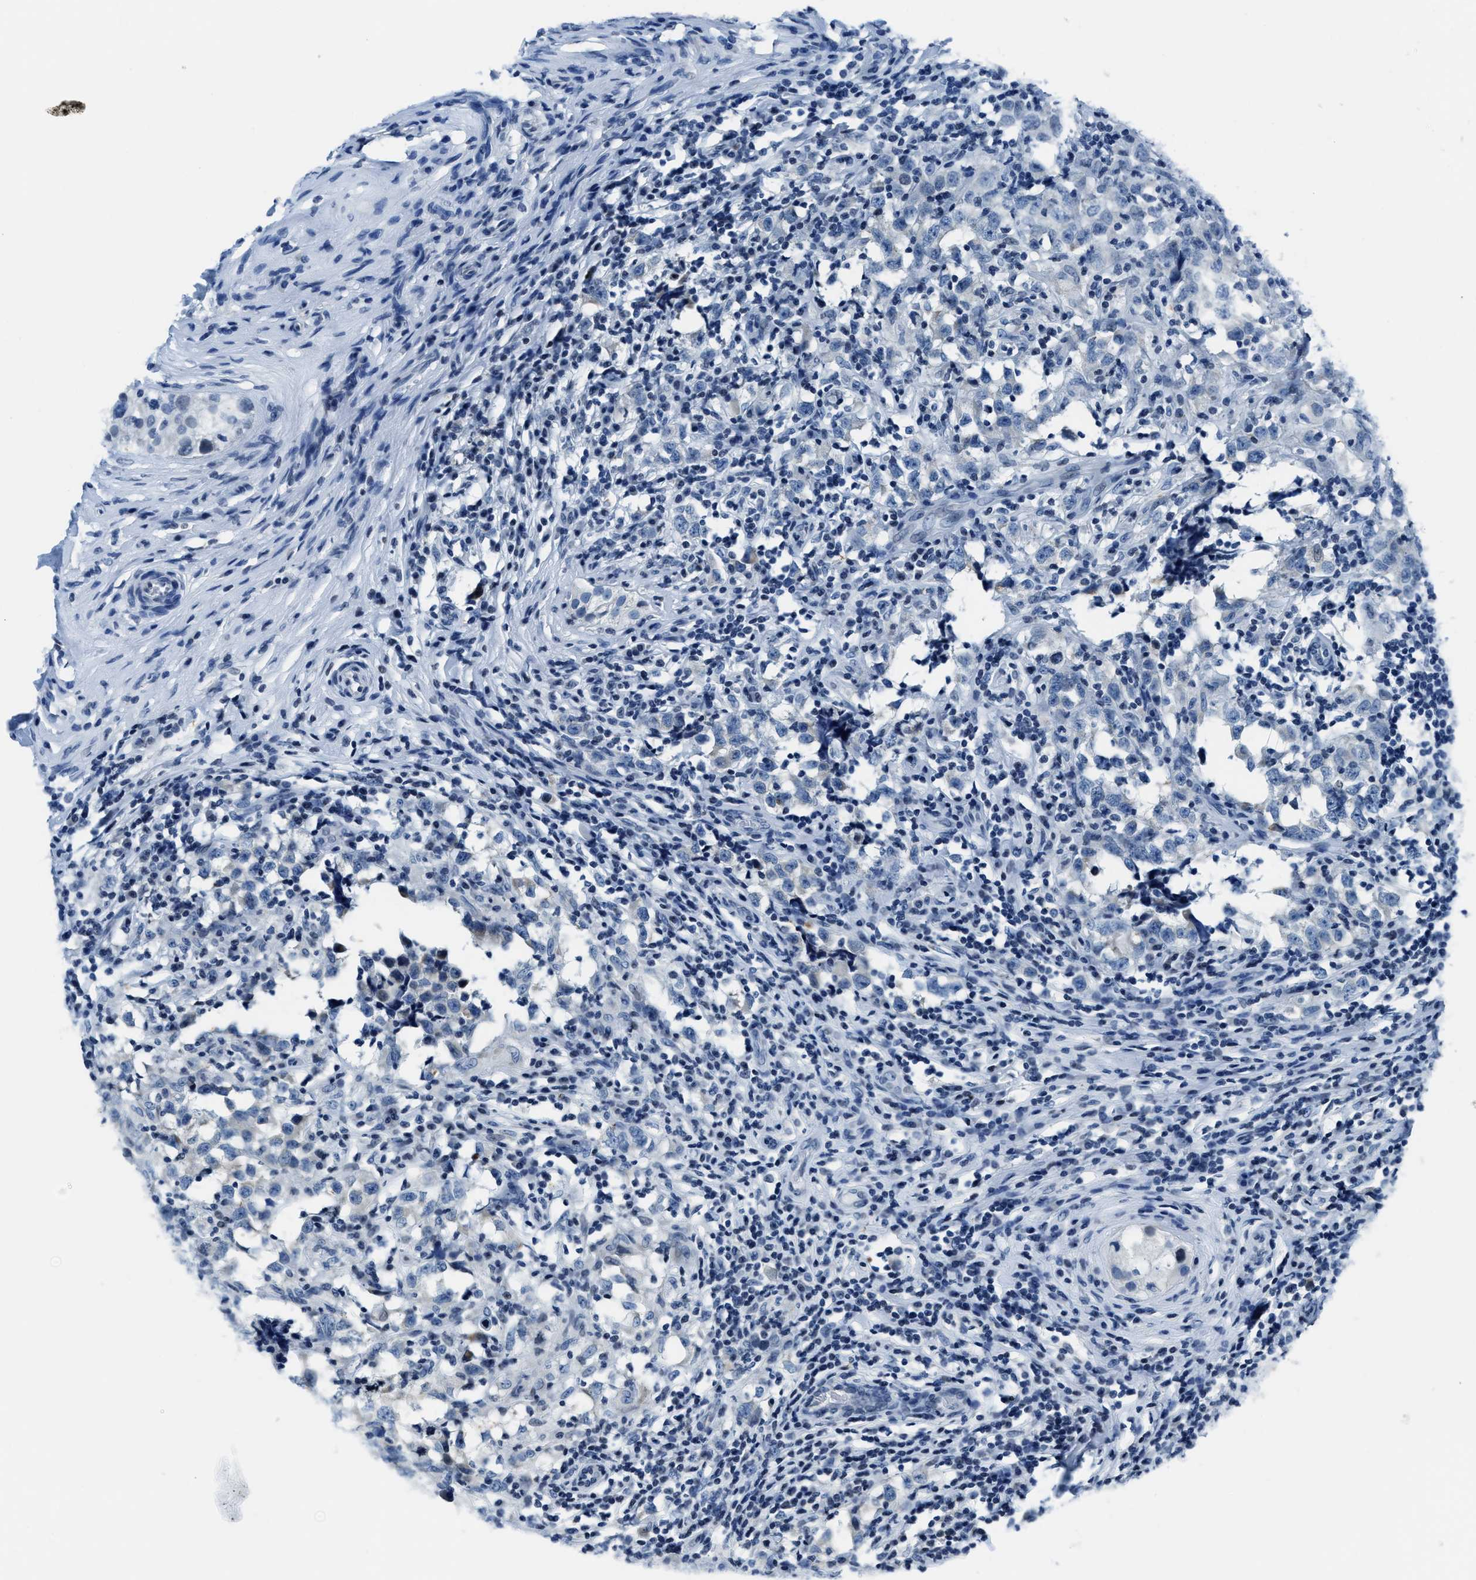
{"staining": {"intensity": "negative", "quantity": "none", "location": "none"}, "tissue": "testis cancer", "cell_type": "Tumor cells", "image_type": "cancer", "snomed": [{"axis": "morphology", "description": "Carcinoma, Embryonal, NOS"}, {"axis": "topography", "description": "Testis"}], "caption": "High power microscopy histopathology image of an IHC image of testis embryonal carcinoma, revealing no significant staining in tumor cells.", "gene": "ASZ1", "patient": {"sex": "male", "age": 21}}